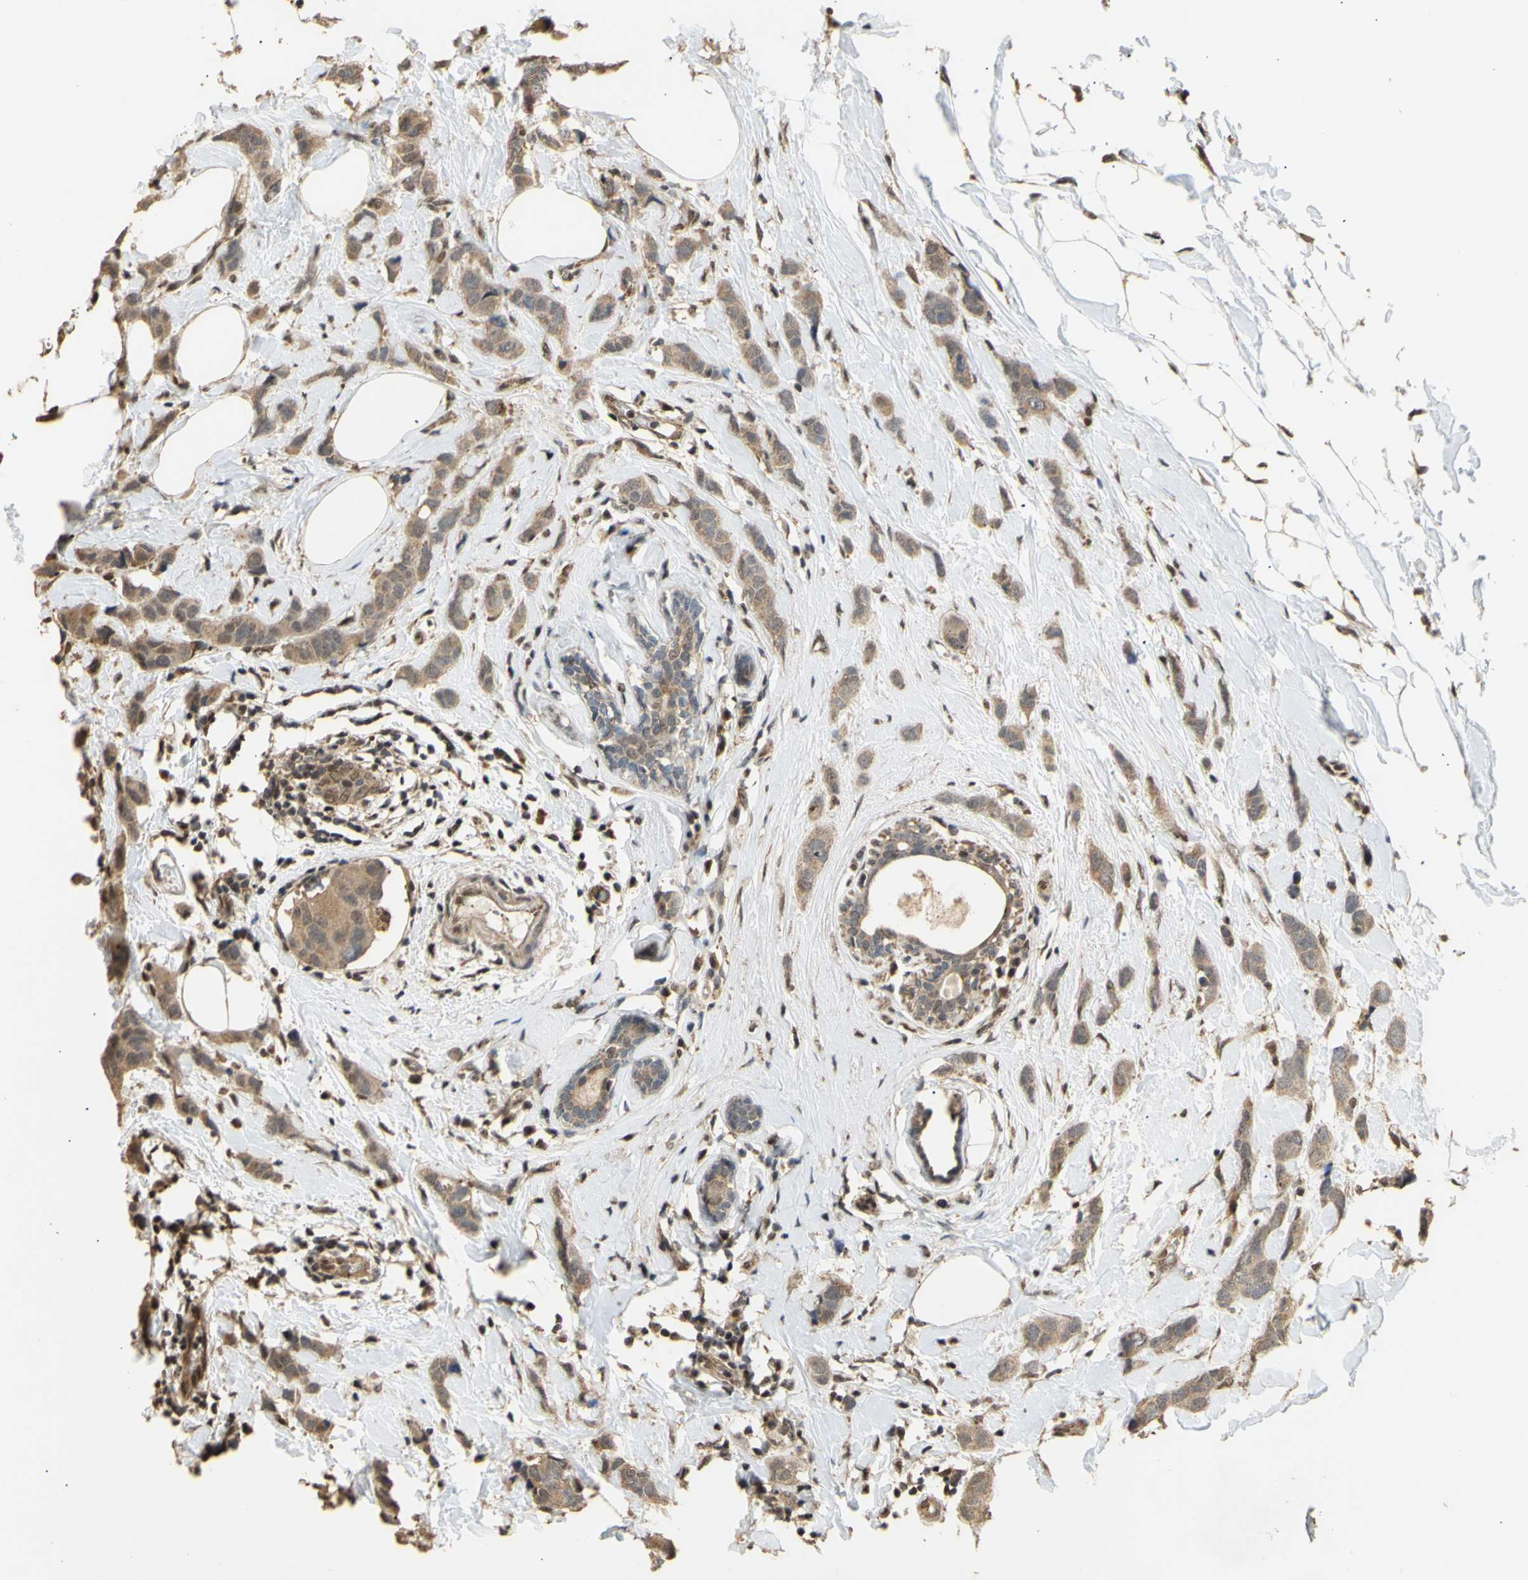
{"staining": {"intensity": "moderate", "quantity": ">75%", "location": "cytoplasmic/membranous"}, "tissue": "breast cancer", "cell_type": "Tumor cells", "image_type": "cancer", "snomed": [{"axis": "morphology", "description": "Normal tissue, NOS"}, {"axis": "morphology", "description": "Duct carcinoma"}, {"axis": "topography", "description": "Breast"}], "caption": "Immunohistochemistry photomicrograph of neoplastic tissue: breast cancer stained using IHC displays medium levels of moderate protein expression localized specifically in the cytoplasmic/membranous of tumor cells, appearing as a cytoplasmic/membranous brown color.", "gene": "GTF2E2", "patient": {"sex": "female", "age": 50}}